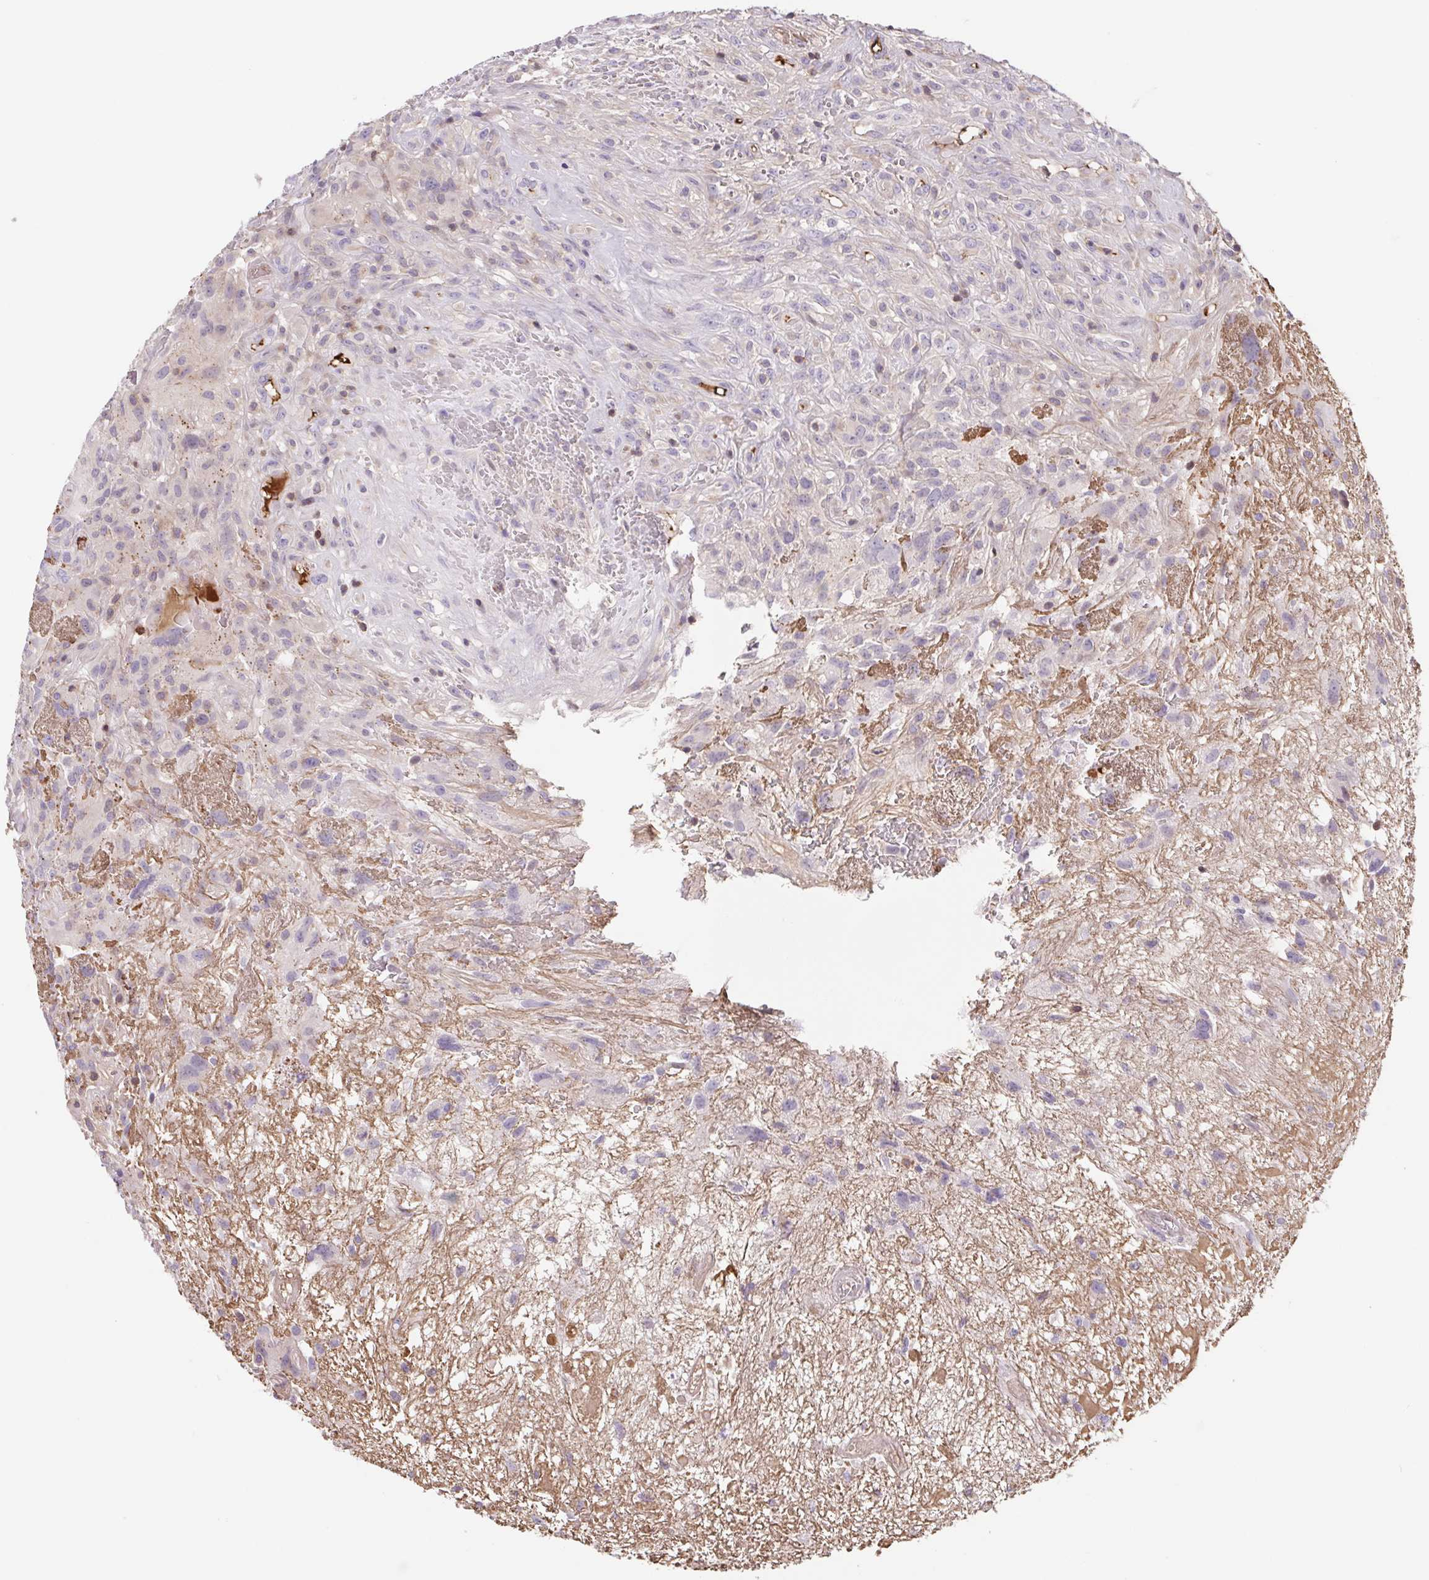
{"staining": {"intensity": "negative", "quantity": "none", "location": "none"}, "tissue": "glioma", "cell_type": "Tumor cells", "image_type": "cancer", "snomed": [{"axis": "morphology", "description": "Glioma, malignant, High grade"}, {"axis": "topography", "description": "Brain"}], "caption": "Tumor cells show no significant protein staining in high-grade glioma (malignant).", "gene": "TPRG1", "patient": {"sex": "male", "age": 46}}